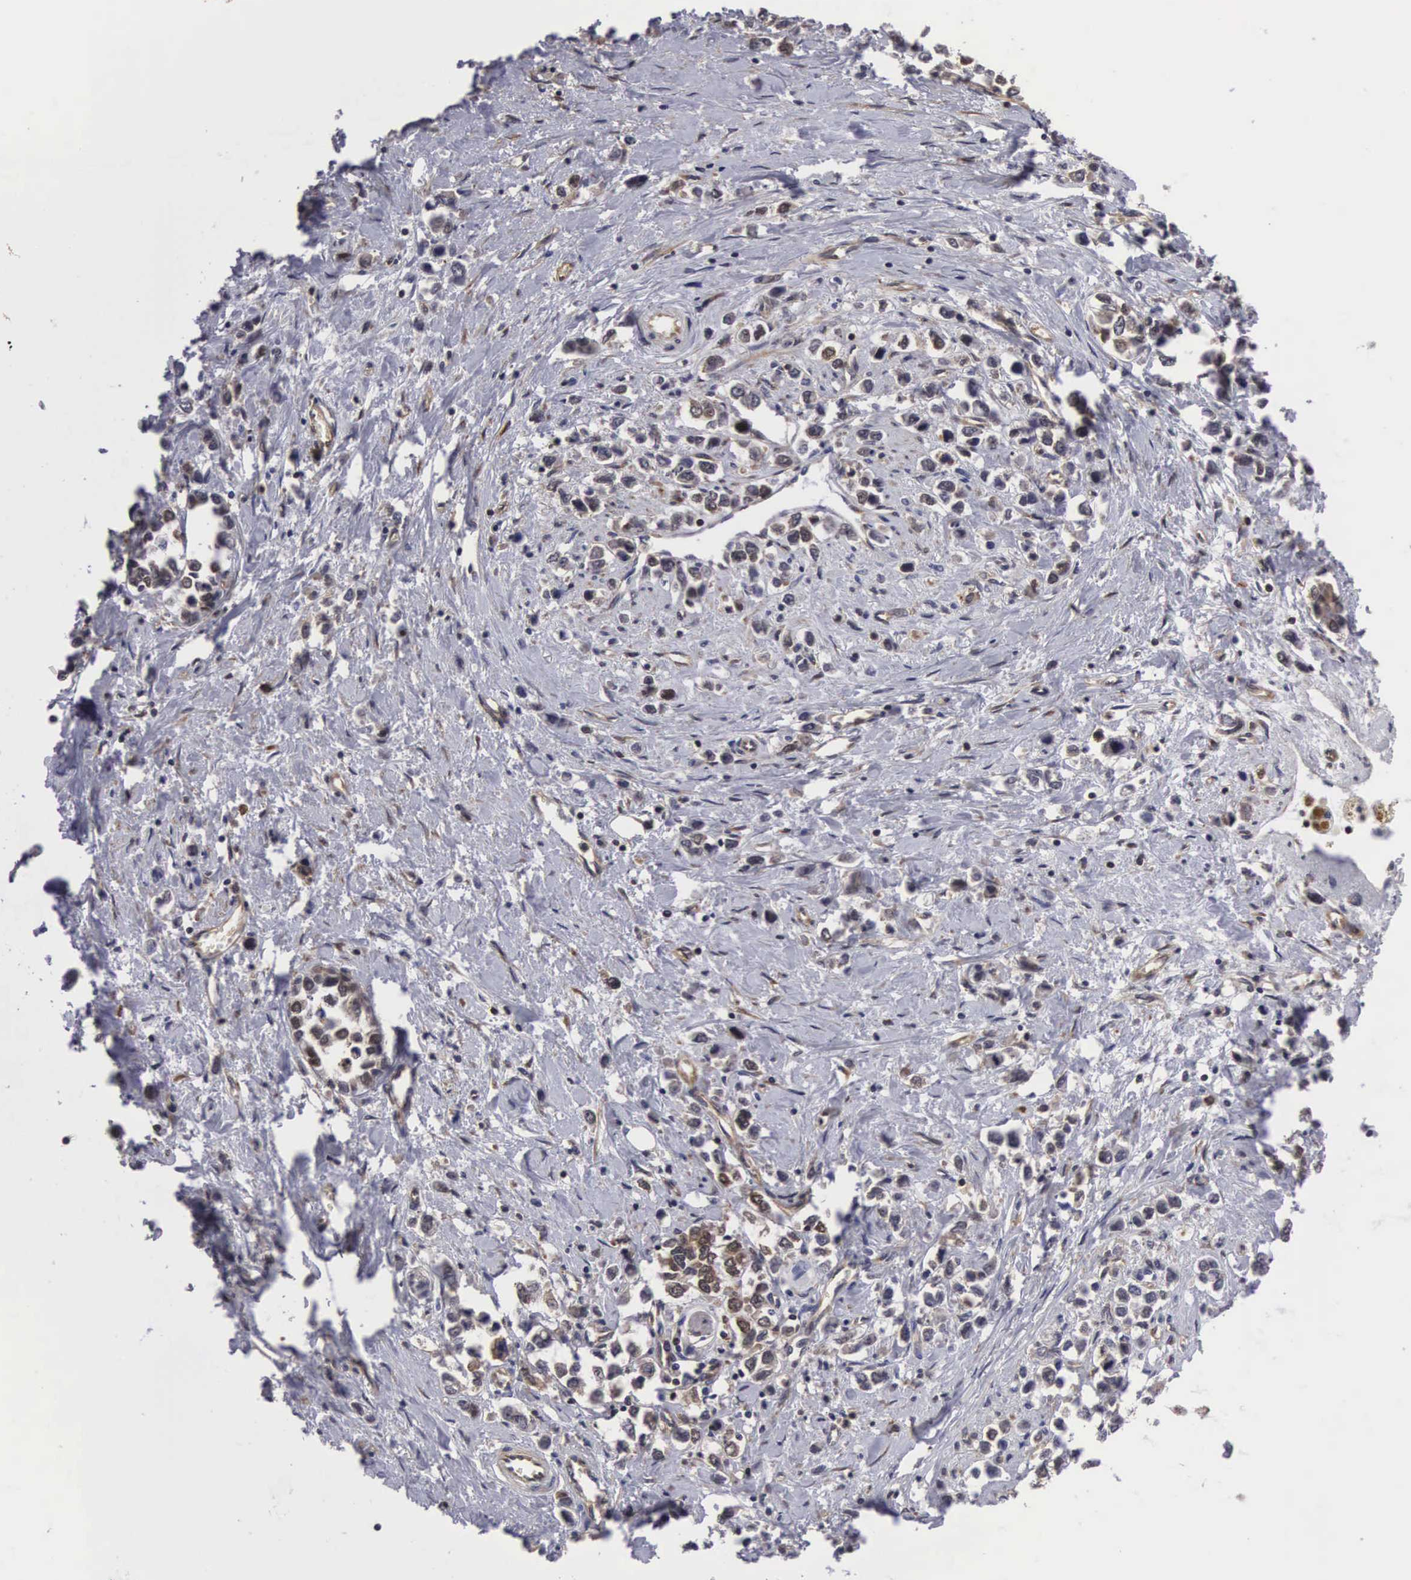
{"staining": {"intensity": "weak", "quantity": "25%-75%", "location": "cytoplasmic/membranous"}, "tissue": "stomach cancer", "cell_type": "Tumor cells", "image_type": "cancer", "snomed": [{"axis": "morphology", "description": "Adenocarcinoma, NOS"}, {"axis": "topography", "description": "Stomach, upper"}], "caption": "There is low levels of weak cytoplasmic/membranous staining in tumor cells of adenocarcinoma (stomach), as demonstrated by immunohistochemical staining (brown color).", "gene": "ADSL", "patient": {"sex": "male", "age": 76}}